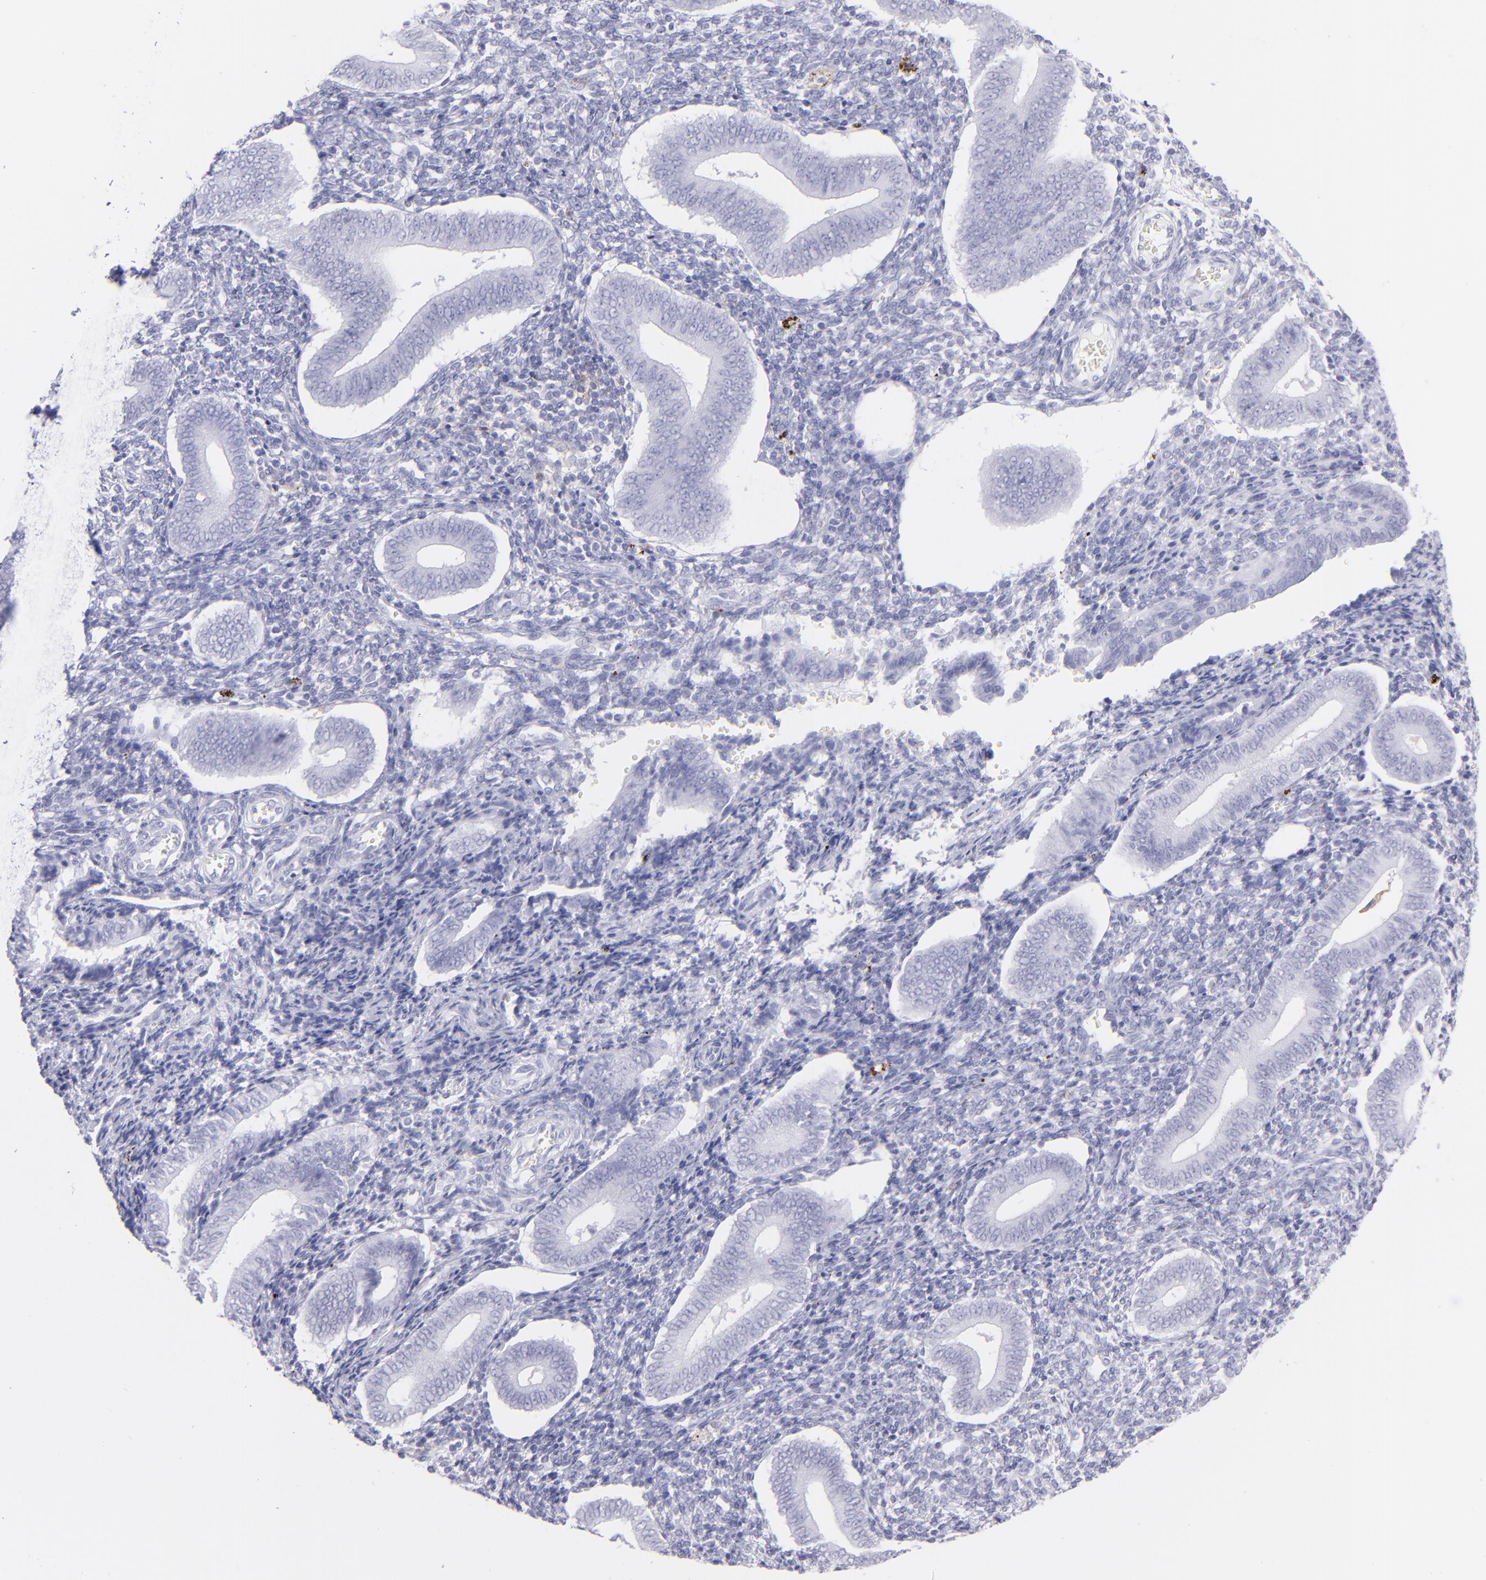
{"staining": {"intensity": "negative", "quantity": "none", "location": "none"}, "tissue": "endometrium", "cell_type": "Cells in endometrial stroma", "image_type": "normal", "snomed": [{"axis": "morphology", "description": "Normal tissue, NOS"}, {"axis": "topography", "description": "Uterus"}, {"axis": "topography", "description": "Endometrium"}], "caption": "DAB immunohistochemical staining of unremarkable endometrium reveals no significant positivity in cells in endometrial stroma.", "gene": "CD72", "patient": {"sex": "female", "age": 33}}